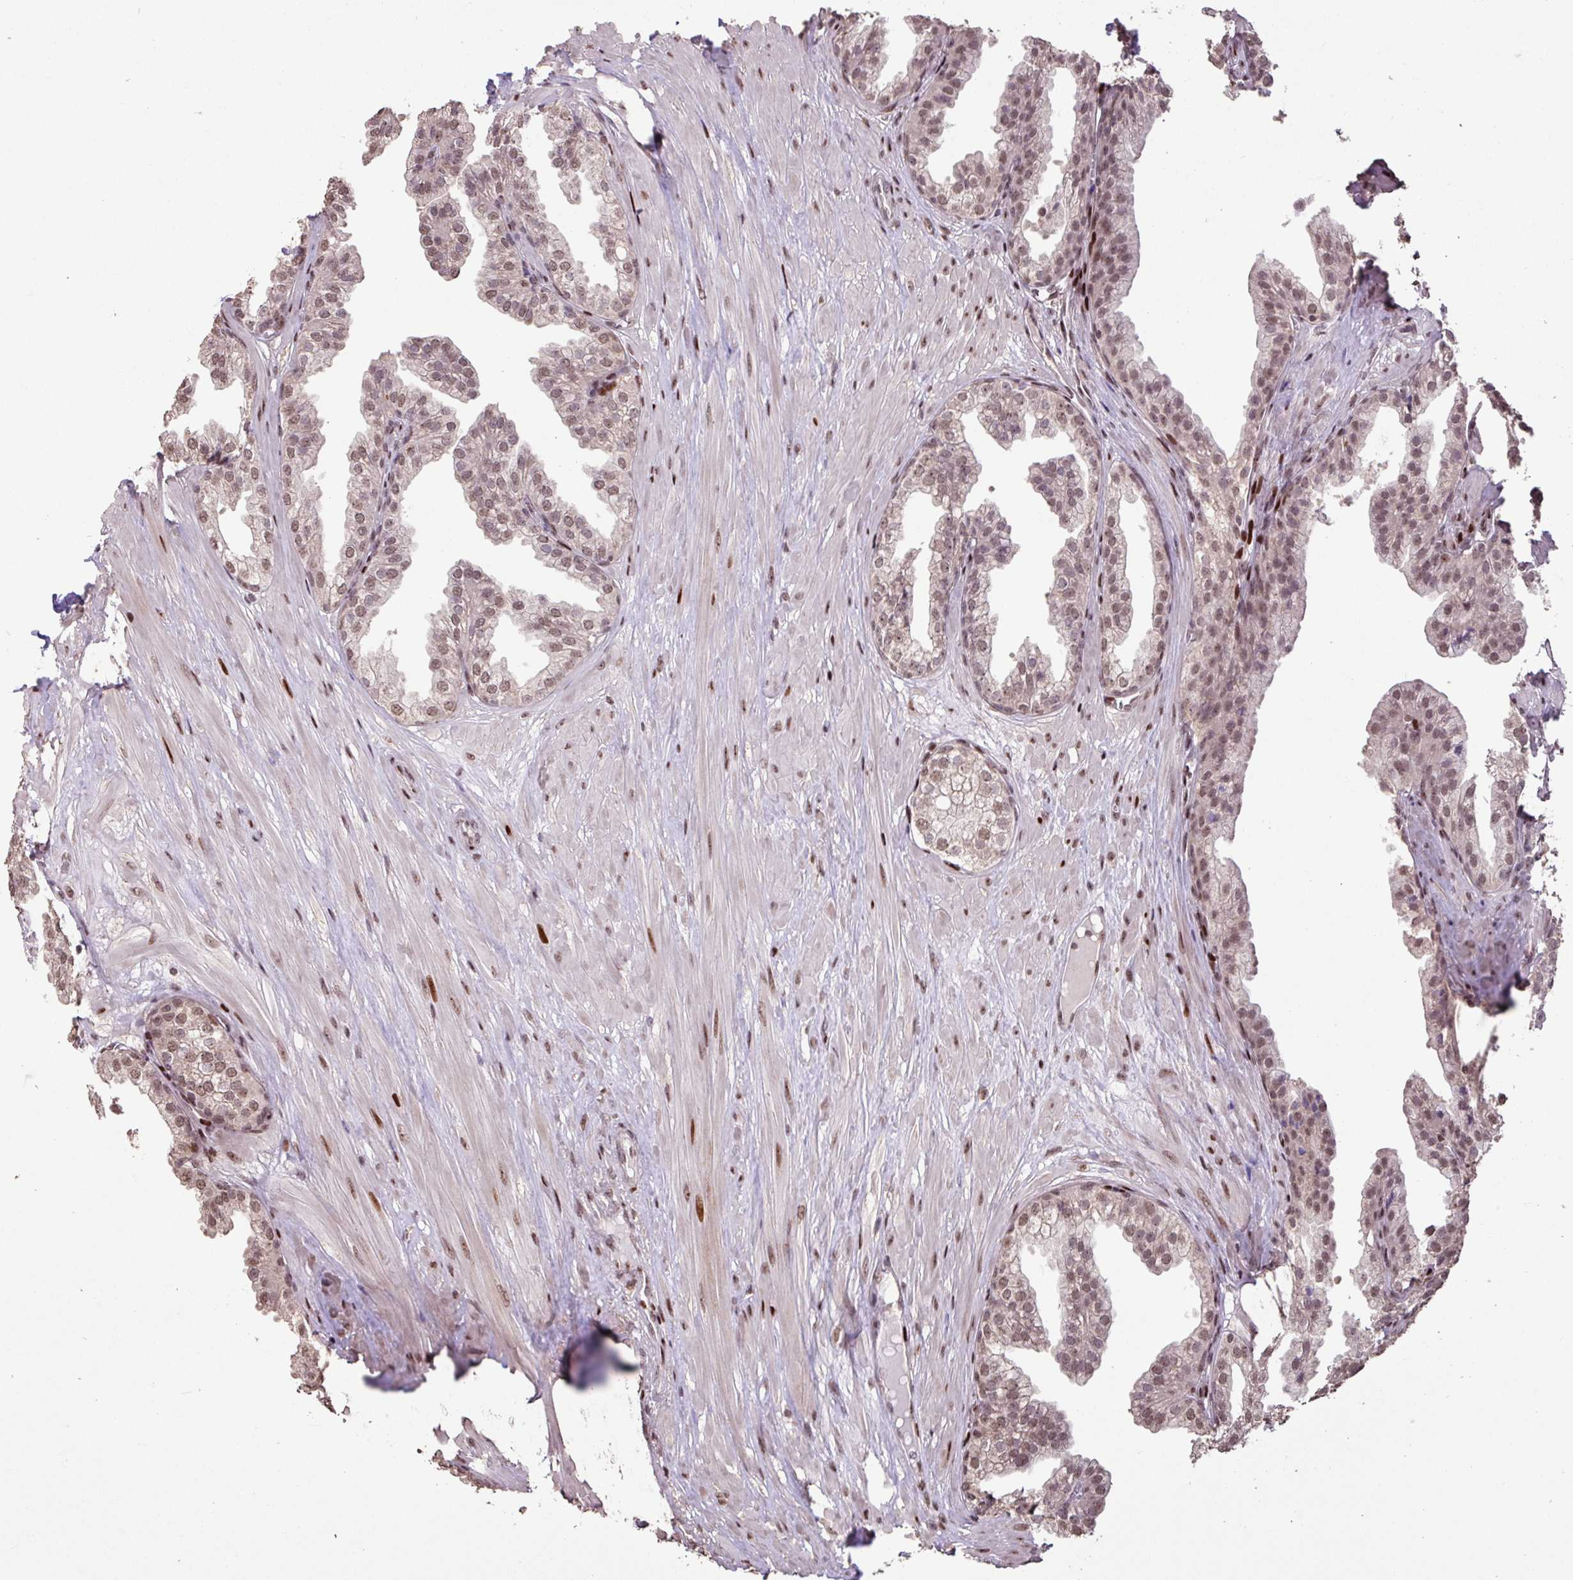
{"staining": {"intensity": "weak", "quantity": ">75%", "location": "nuclear"}, "tissue": "prostate", "cell_type": "Glandular cells", "image_type": "normal", "snomed": [{"axis": "morphology", "description": "Normal tissue, NOS"}, {"axis": "topography", "description": "Prostate"}, {"axis": "topography", "description": "Peripheral nerve tissue"}], "caption": "Weak nuclear staining for a protein is appreciated in approximately >75% of glandular cells of normal prostate using immunohistochemistry.", "gene": "ZNF709", "patient": {"sex": "male", "age": 55}}